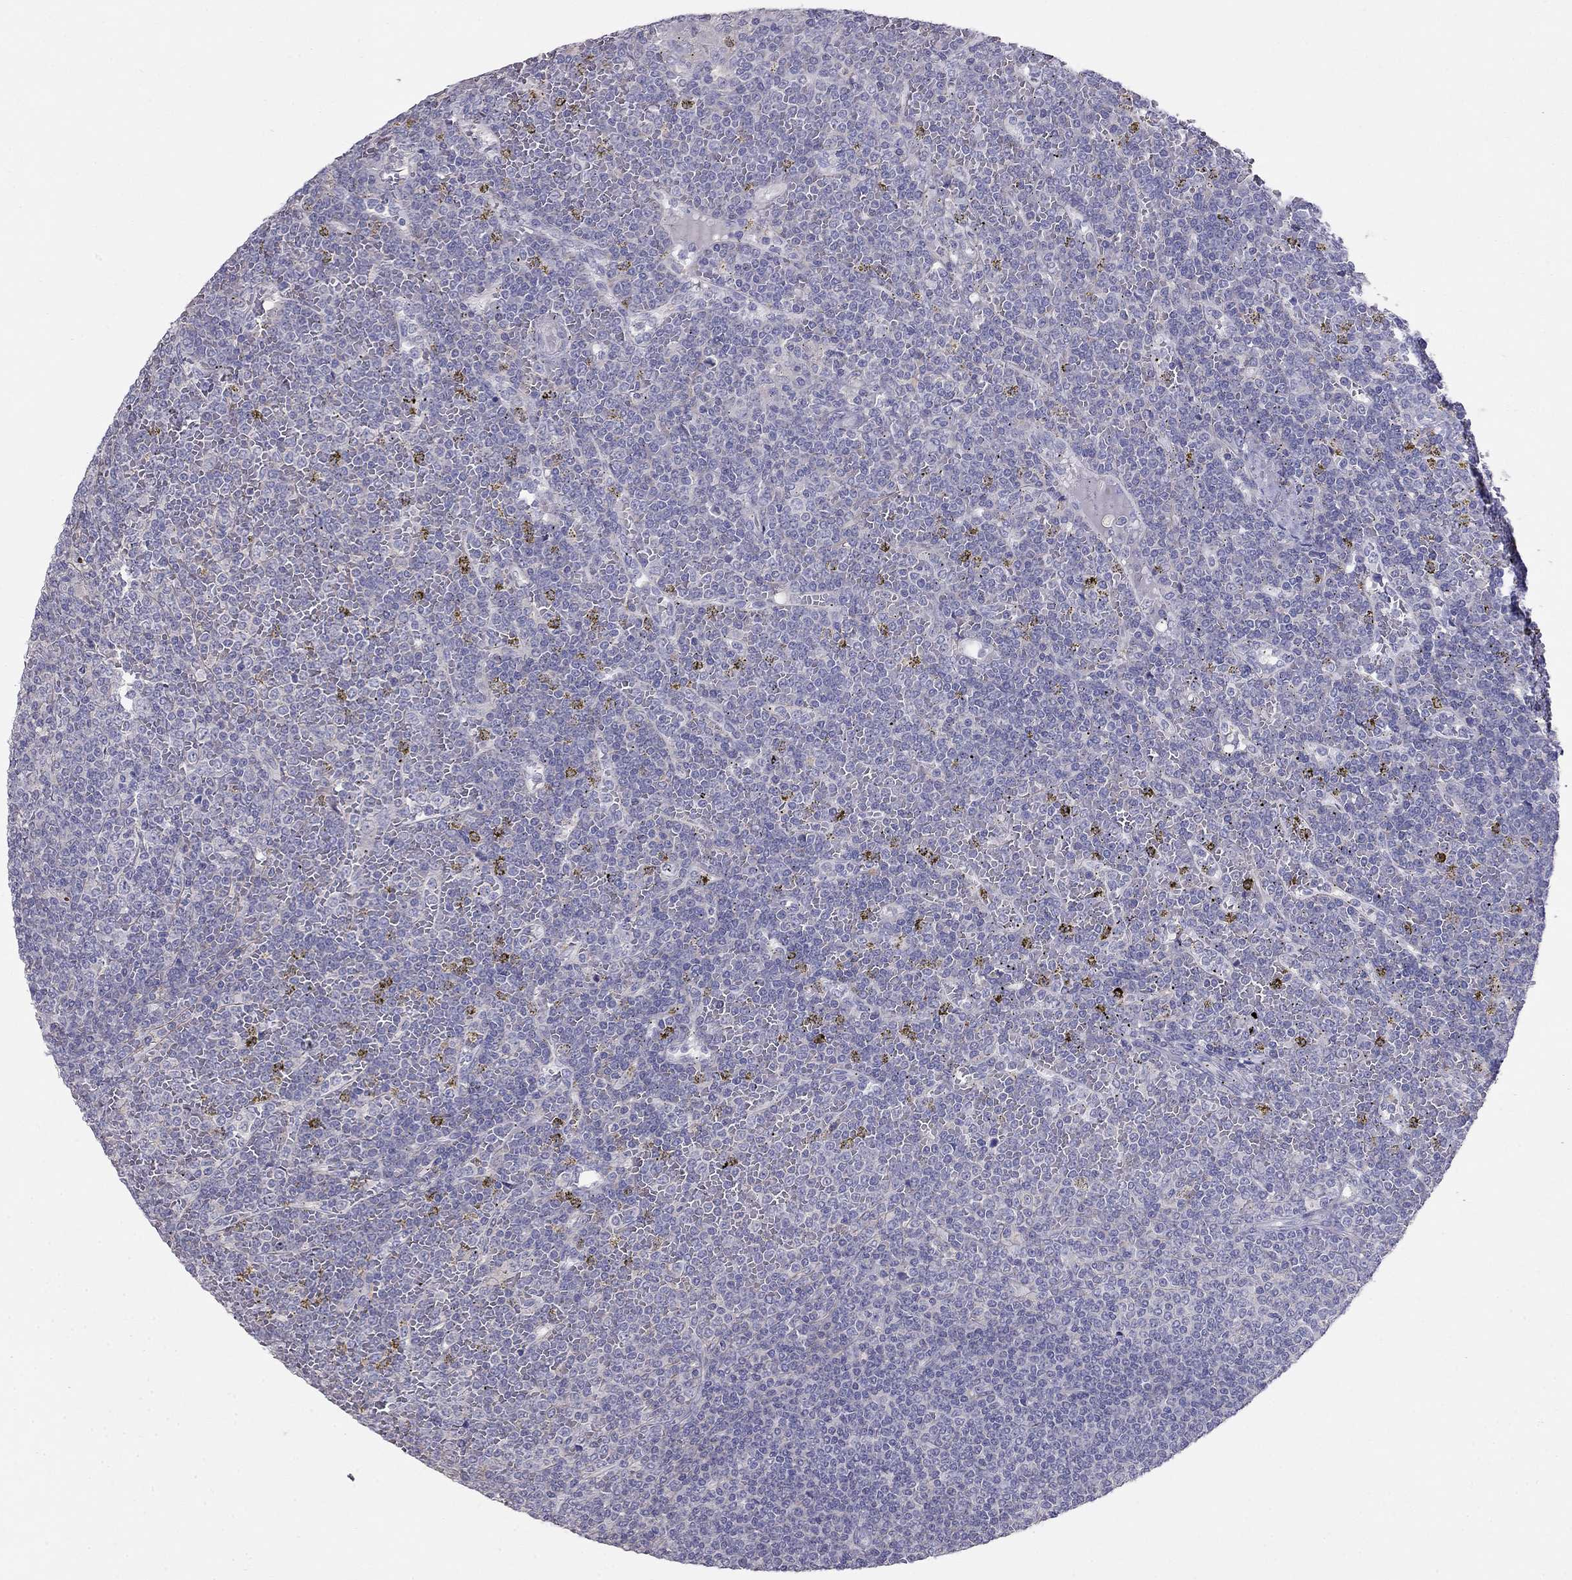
{"staining": {"intensity": "negative", "quantity": "none", "location": "none"}, "tissue": "lymphoma", "cell_type": "Tumor cells", "image_type": "cancer", "snomed": [{"axis": "morphology", "description": "Malignant lymphoma, non-Hodgkin's type, Low grade"}, {"axis": "topography", "description": "Spleen"}], "caption": "An image of malignant lymphoma, non-Hodgkin's type (low-grade) stained for a protein reveals no brown staining in tumor cells. The staining was performed using DAB (3,3'-diaminobenzidine) to visualize the protein expression in brown, while the nuclei were stained in blue with hematoxylin (Magnification: 20x).", "gene": "LY6H", "patient": {"sex": "female", "age": 19}}